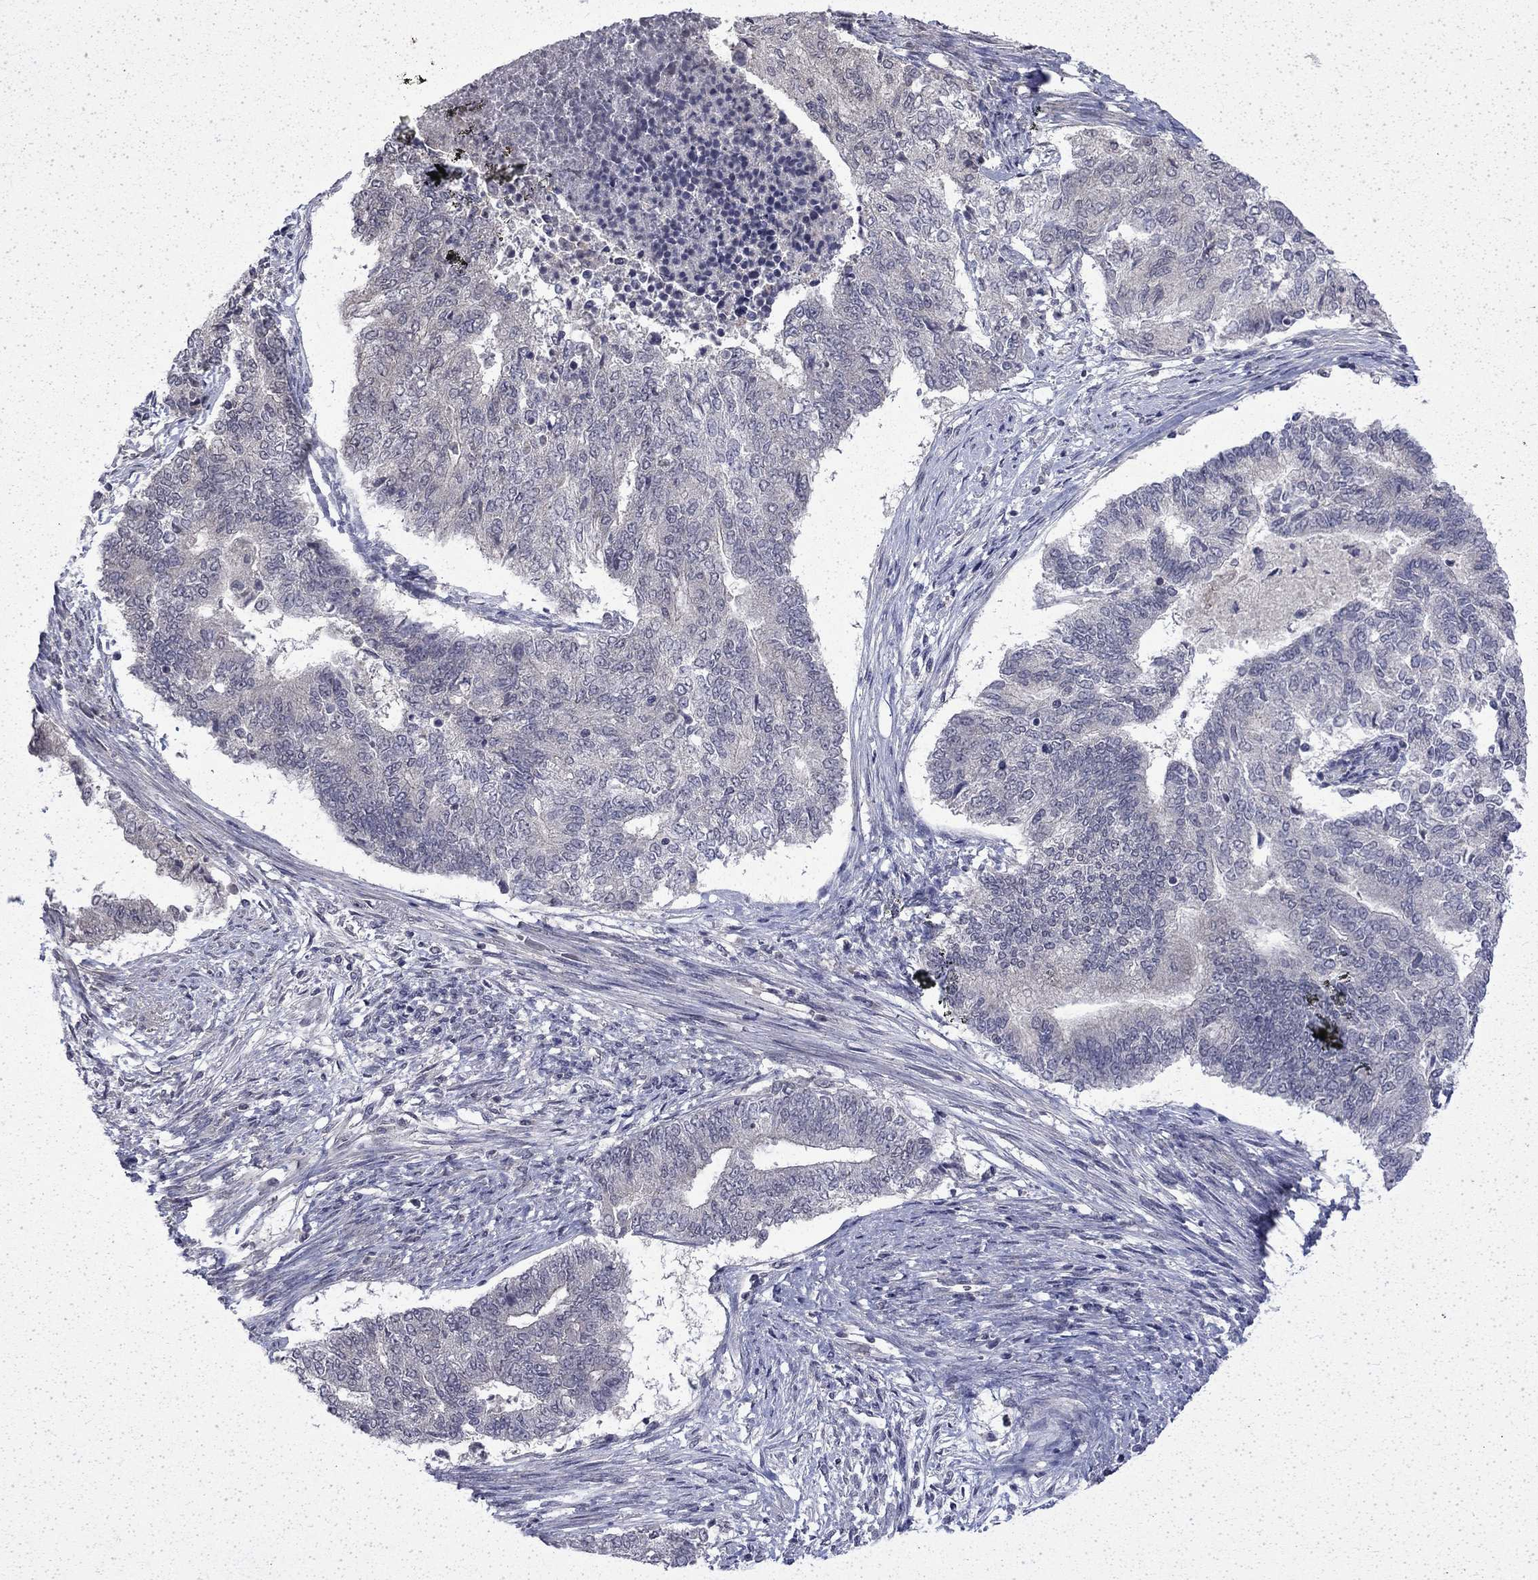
{"staining": {"intensity": "negative", "quantity": "none", "location": "none"}, "tissue": "endometrial cancer", "cell_type": "Tumor cells", "image_type": "cancer", "snomed": [{"axis": "morphology", "description": "Adenocarcinoma, NOS"}, {"axis": "topography", "description": "Endometrium"}], "caption": "DAB (3,3'-diaminobenzidine) immunohistochemical staining of human endometrial cancer shows no significant expression in tumor cells.", "gene": "CHAT", "patient": {"sex": "female", "age": 65}}